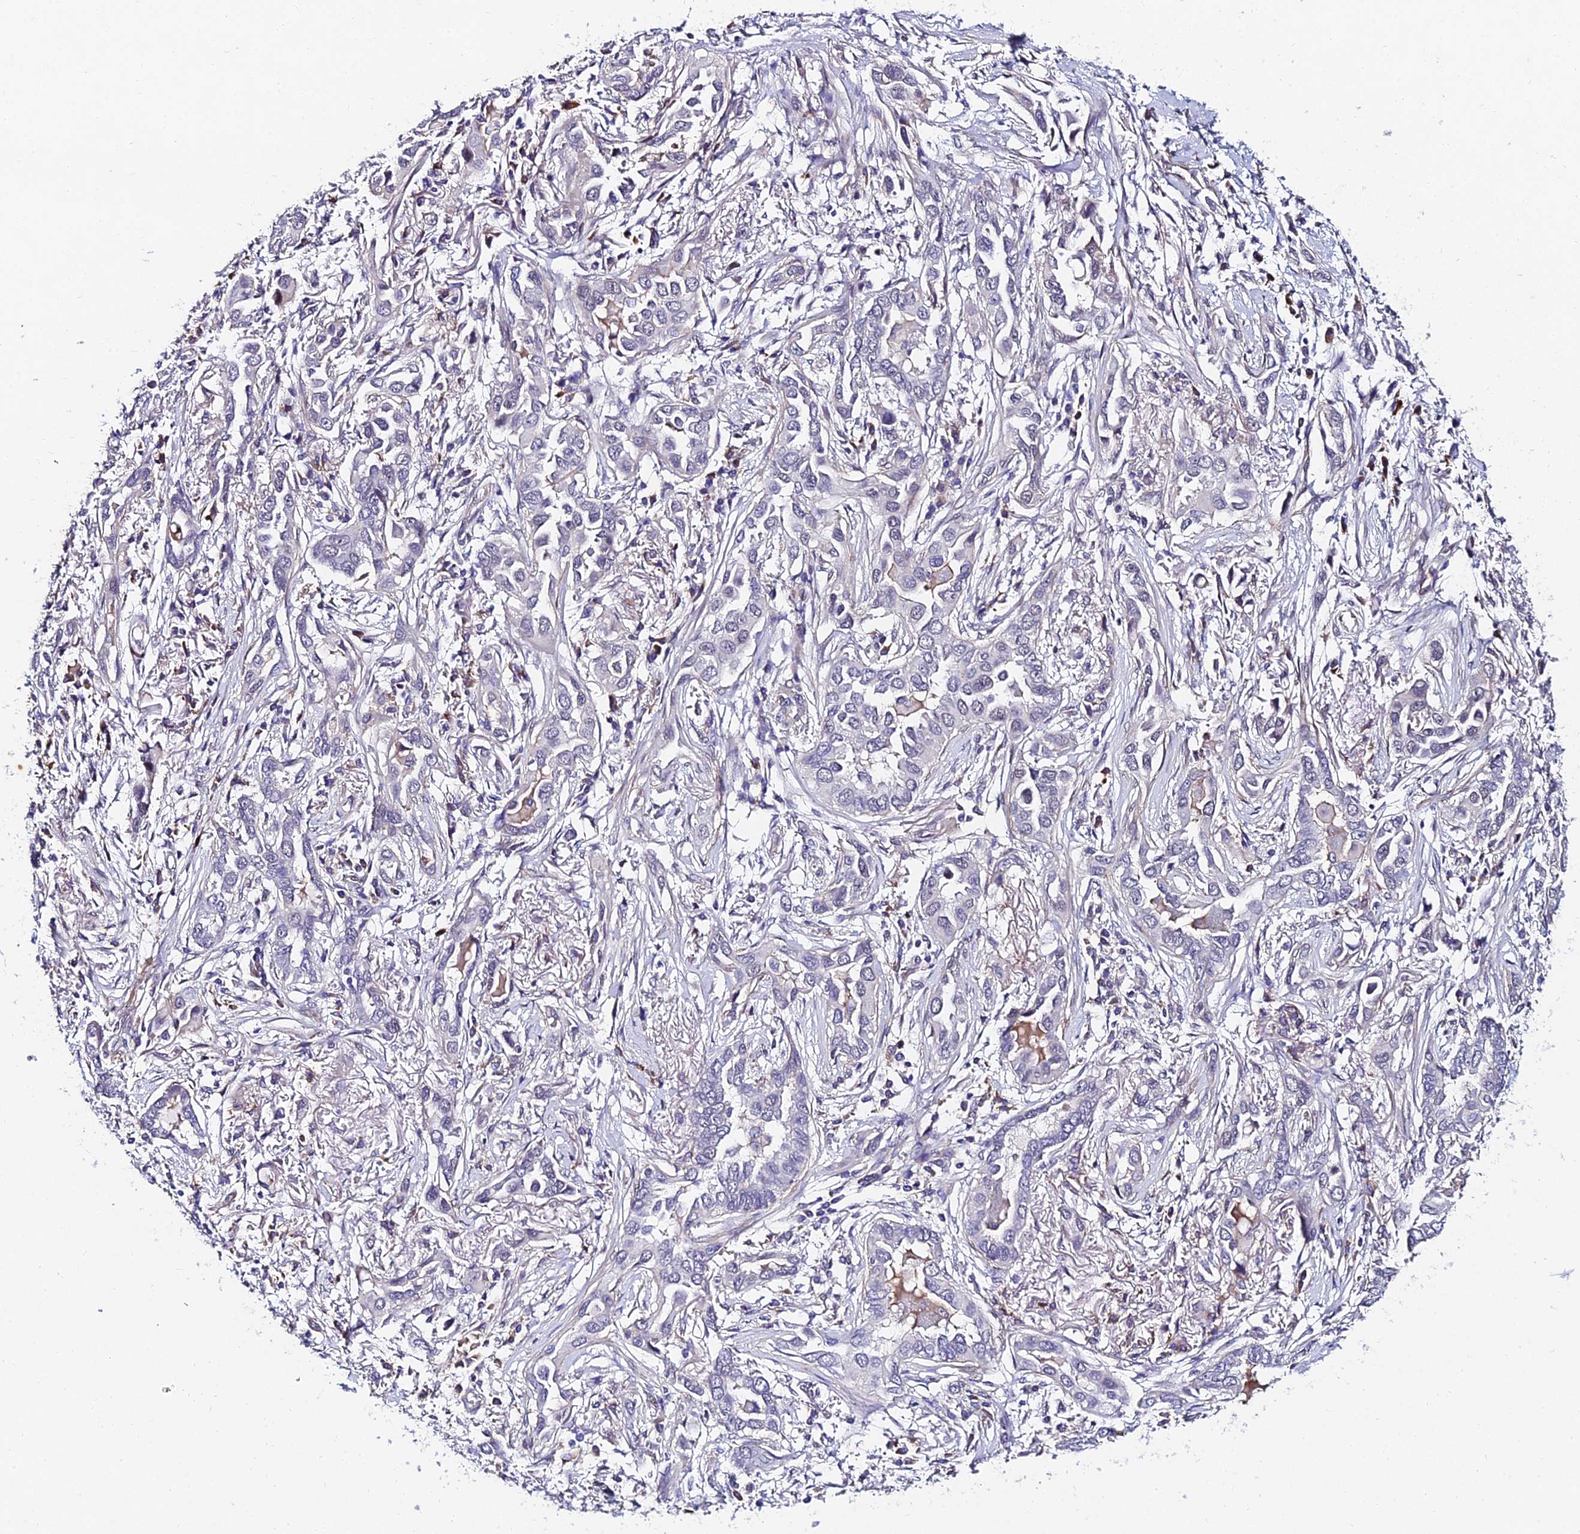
{"staining": {"intensity": "negative", "quantity": "none", "location": "none"}, "tissue": "lung cancer", "cell_type": "Tumor cells", "image_type": "cancer", "snomed": [{"axis": "morphology", "description": "Adenocarcinoma, NOS"}, {"axis": "topography", "description": "Lung"}], "caption": "Immunohistochemistry of adenocarcinoma (lung) demonstrates no expression in tumor cells. (DAB (3,3'-diaminobenzidine) immunohistochemistry (IHC) with hematoxylin counter stain).", "gene": "TRIM24", "patient": {"sex": "female", "age": 76}}